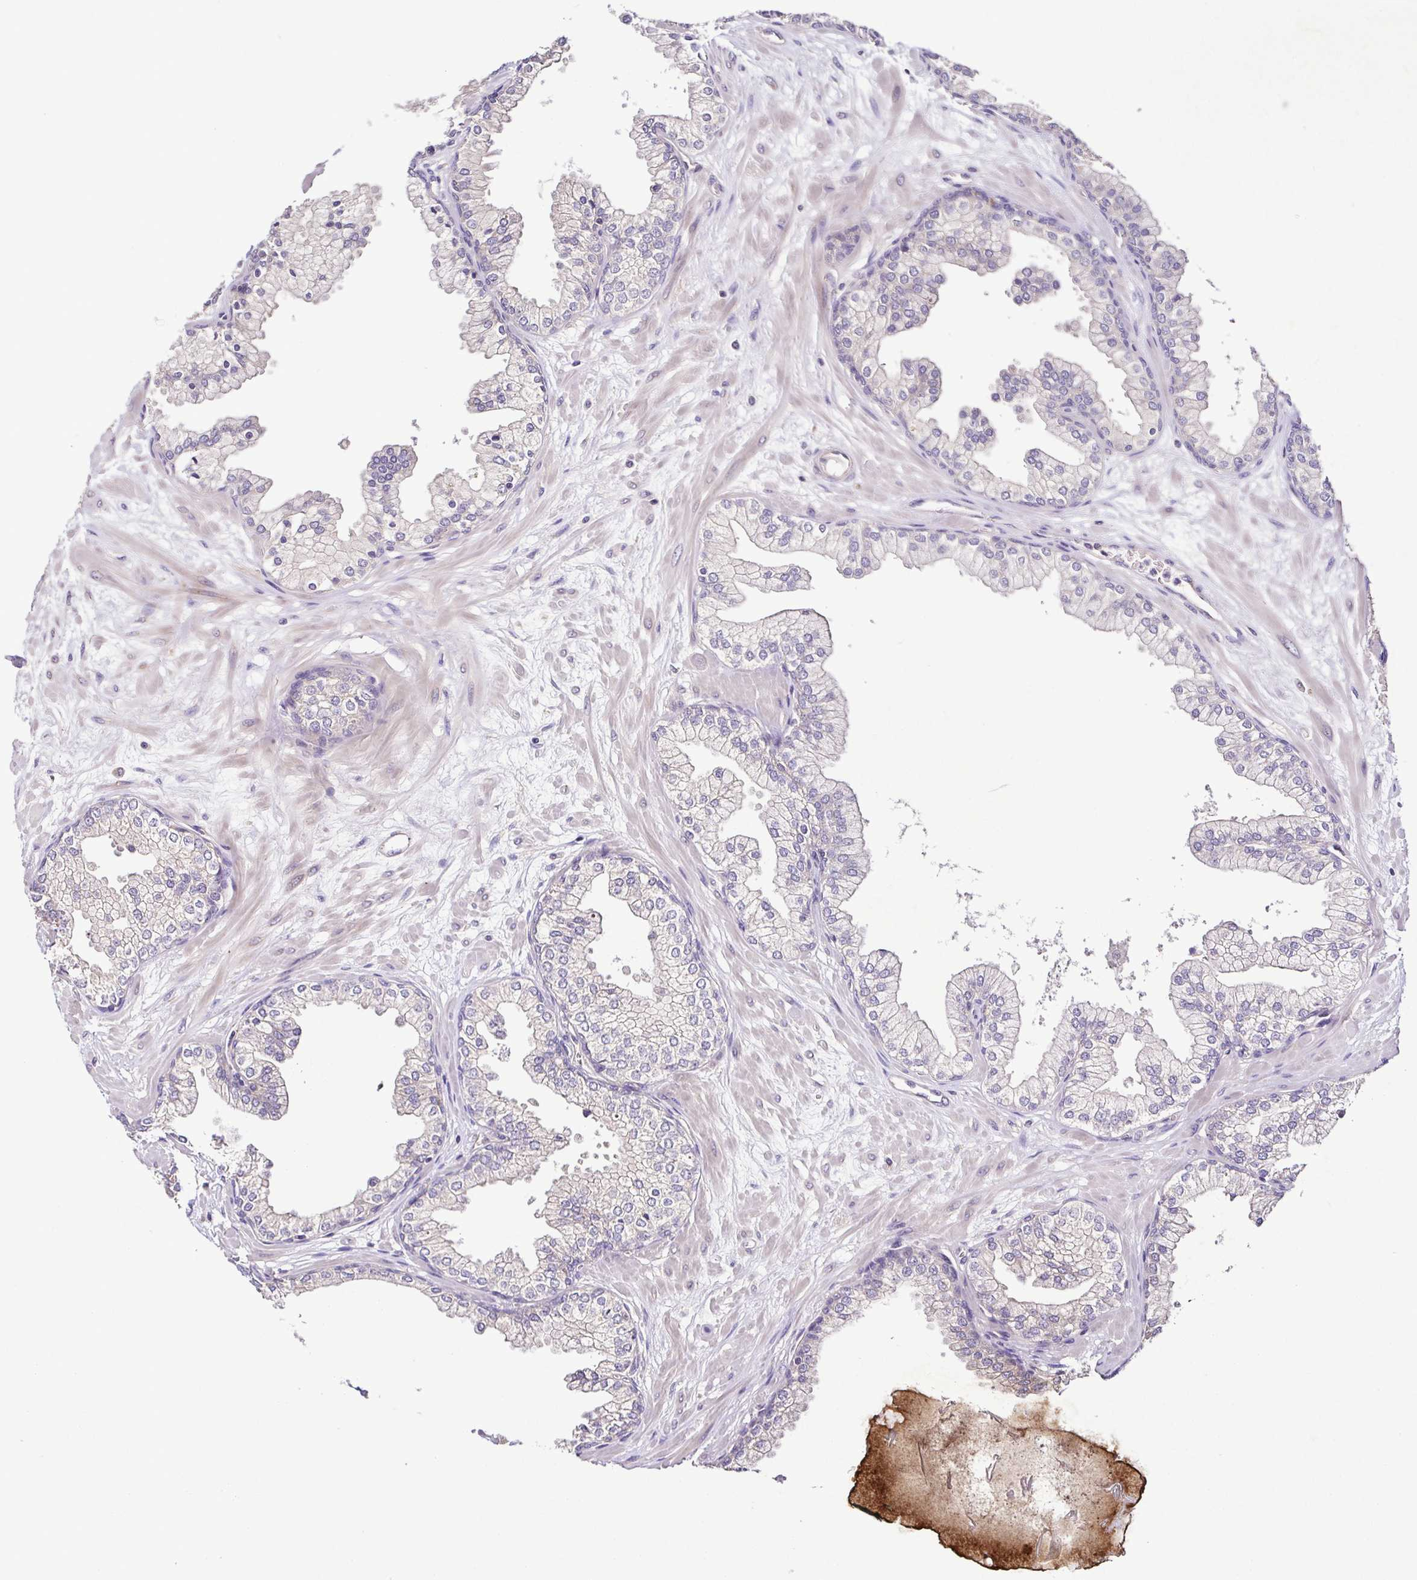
{"staining": {"intensity": "negative", "quantity": "none", "location": "none"}, "tissue": "prostate", "cell_type": "Glandular cells", "image_type": "normal", "snomed": [{"axis": "morphology", "description": "Normal tissue, NOS"}, {"axis": "topography", "description": "Prostate"}, {"axis": "topography", "description": "Peripheral nerve tissue"}], "caption": "Human prostate stained for a protein using IHC demonstrates no positivity in glandular cells.", "gene": "LMOD2", "patient": {"sex": "male", "age": 61}}